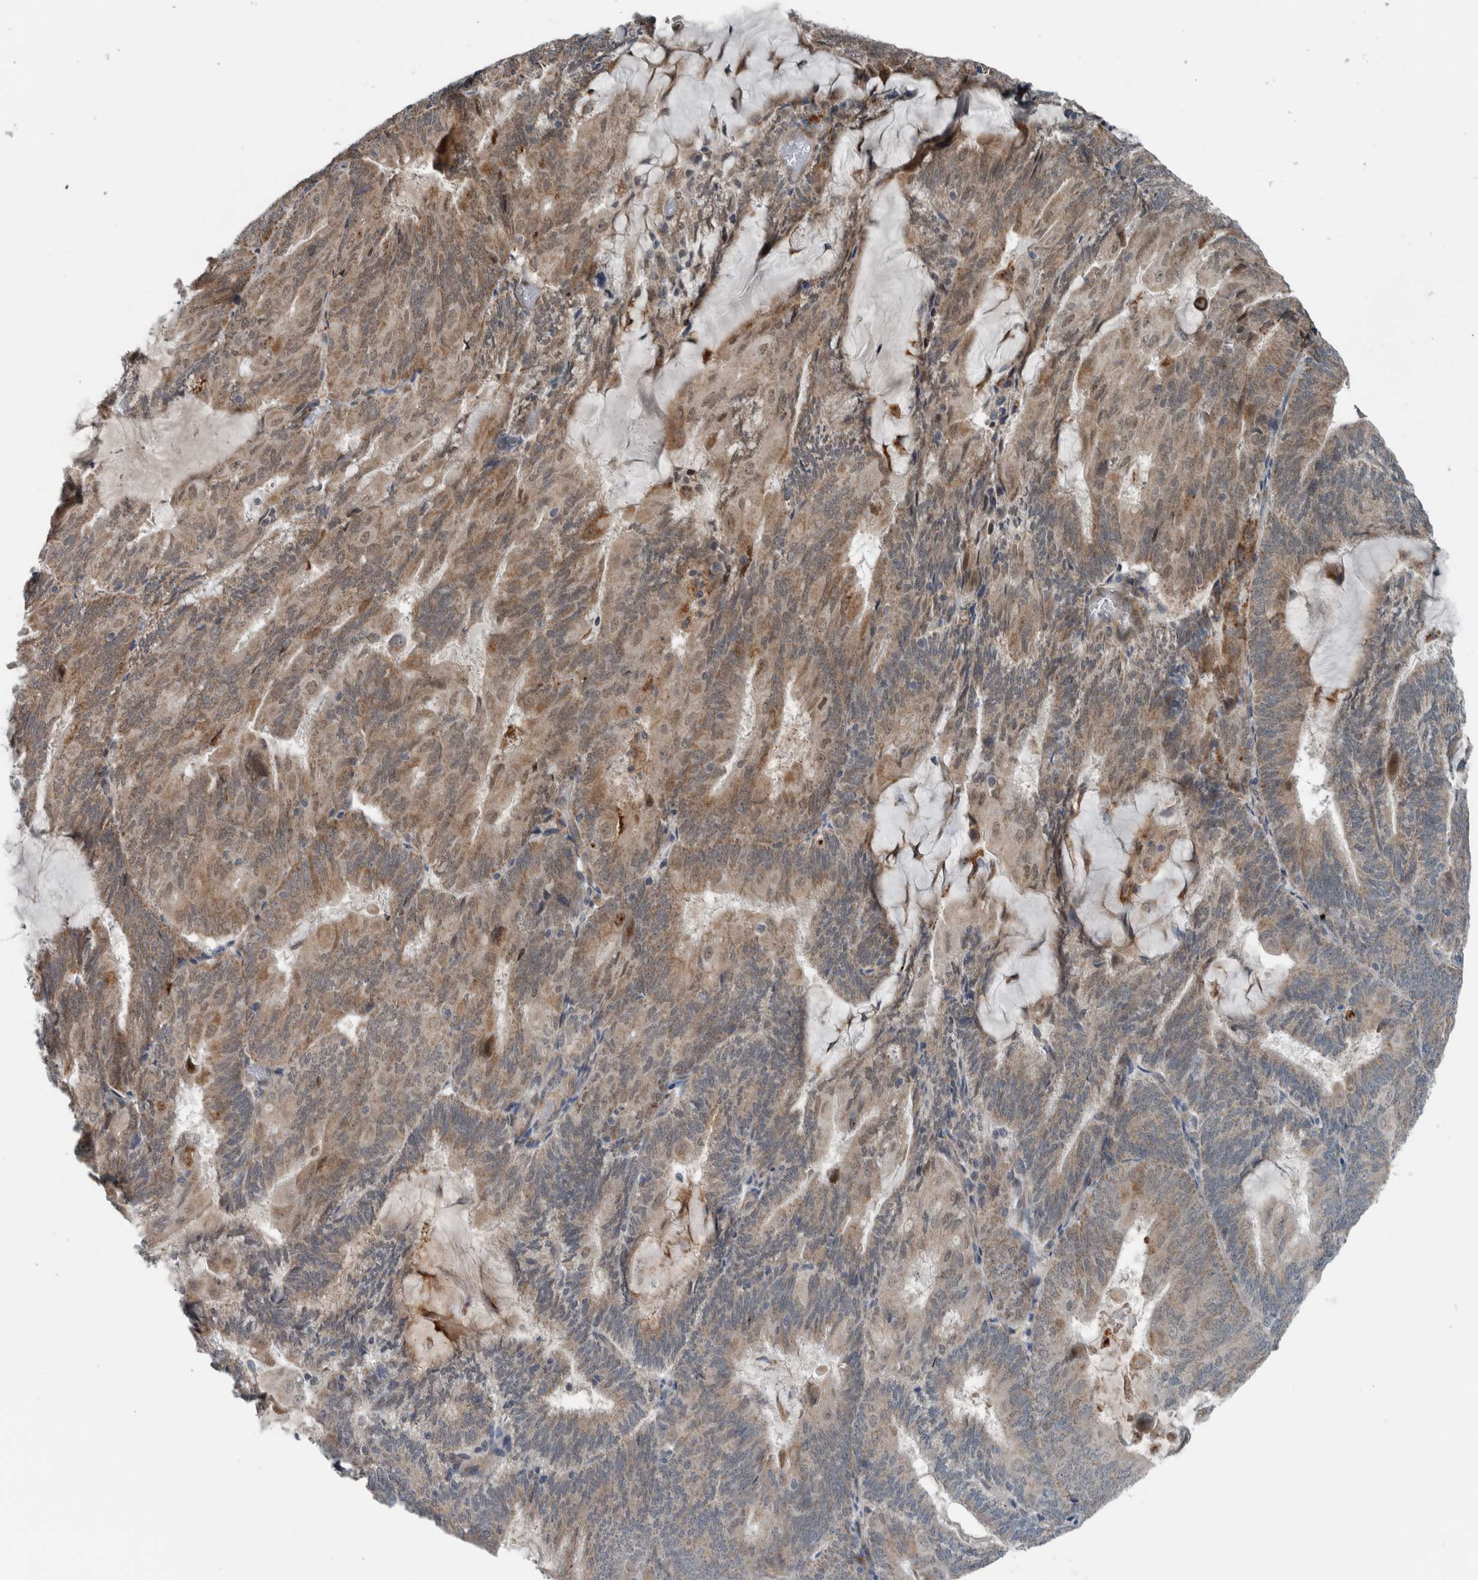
{"staining": {"intensity": "weak", "quantity": ">75%", "location": "cytoplasmic/membranous"}, "tissue": "endometrial cancer", "cell_type": "Tumor cells", "image_type": "cancer", "snomed": [{"axis": "morphology", "description": "Adenocarcinoma, NOS"}, {"axis": "topography", "description": "Endometrium"}], "caption": "The immunohistochemical stain shows weak cytoplasmic/membranous staining in tumor cells of endometrial cancer tissue.", "gene": "GBA2", "patient": {"sex": "female", "age": 81}}